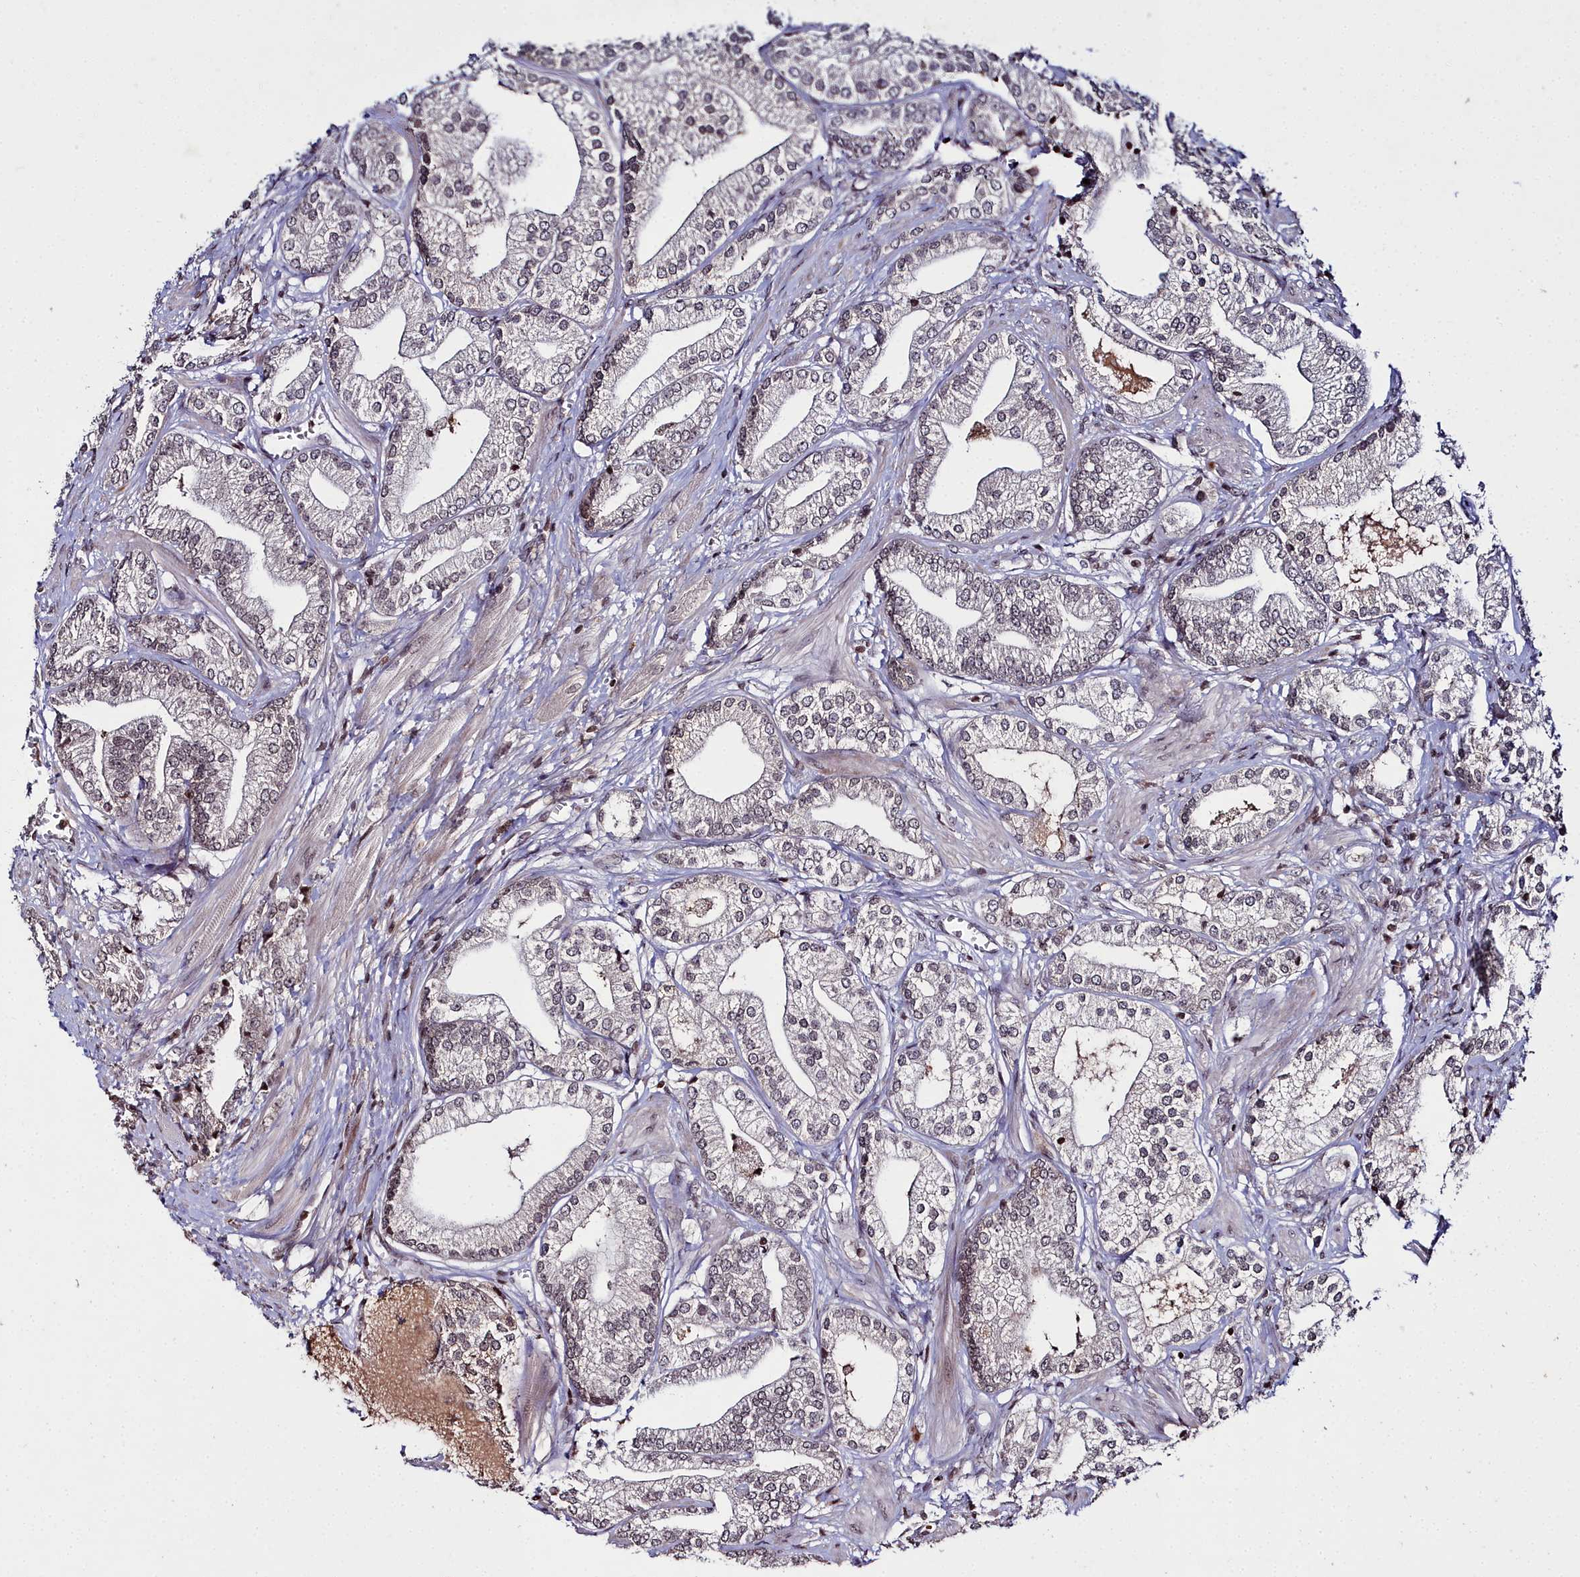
{"staining": {"intensity": "weak", "quantity": "<25%", "location": "nuclear"}, "tissue": "prostate cancer", "cell_type": "Tumor cells", "image_type": "cancer", "snomed": [{"axis": "morphology", "description": "Adenocarcinoma, High grade"}, {"axis": "topography", "description": "Prostate"}], "caption": "Prostate cancer stained for a protein using immunohistochemistry (IHC) shows no positivity tumor cells.", "gene": "FZD4", "patient": {"sex": "male", "age": 50}}